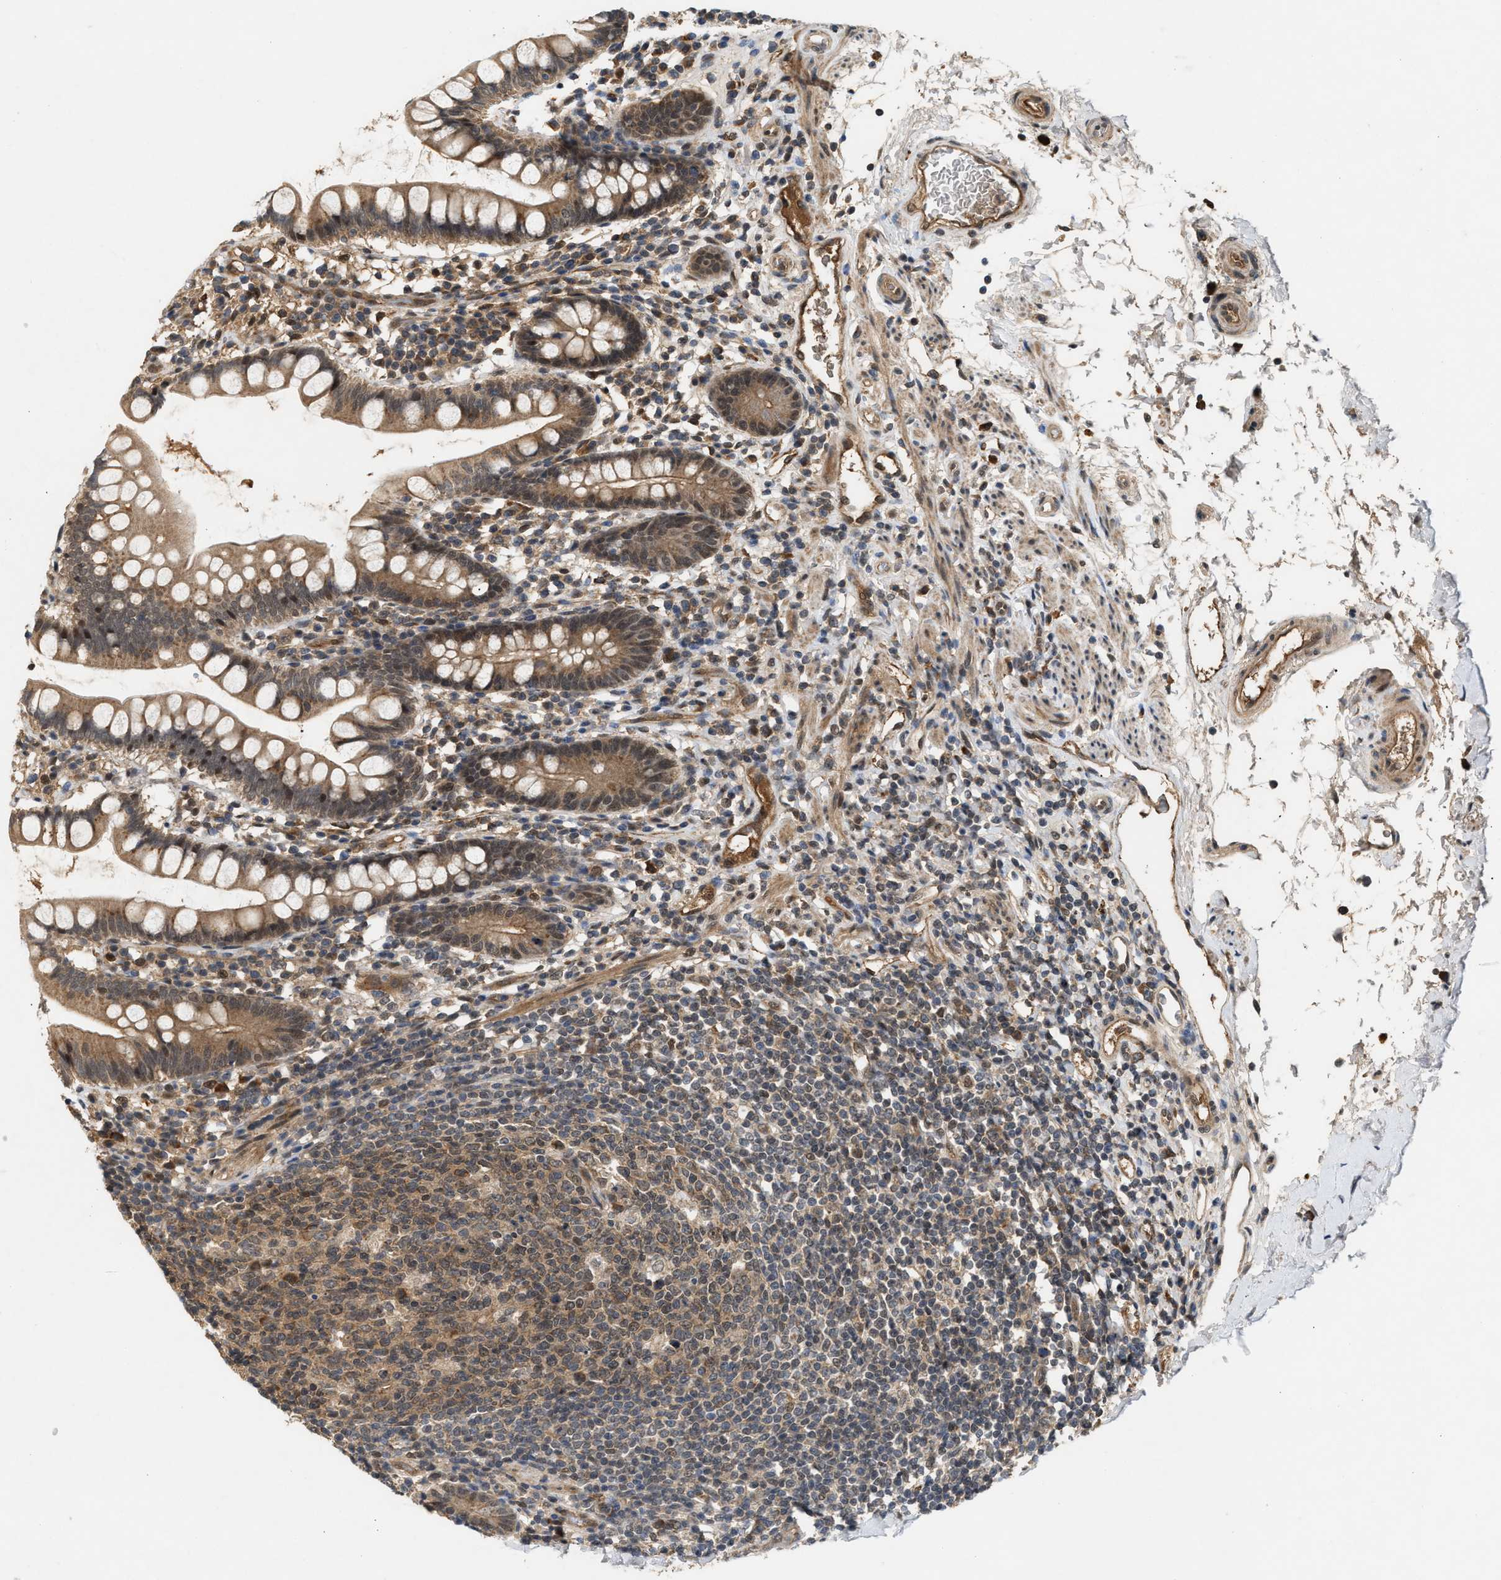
{"staining": {"intensity": "moderate", "quantity": ">75%", "location": "cytoplasmic/membranous,nuclear"}, "tissue": "small intestine", "cell_type": "Glandular cells", "image_type": "normal", "snomed": [{"axis": "morphology", "description": "Normal tissue, NOS"}, {"axis": "topography", "description": "Small intestine"}], "caption": "Moderate cytoplasmic/membranous,nuclear expression for a protein is appreciated in about >75% of glandular cells of benign small intestine using immunohistochemistry.", "gene": "RUSC2", "patient": {"sex": "female", "age": 84}}